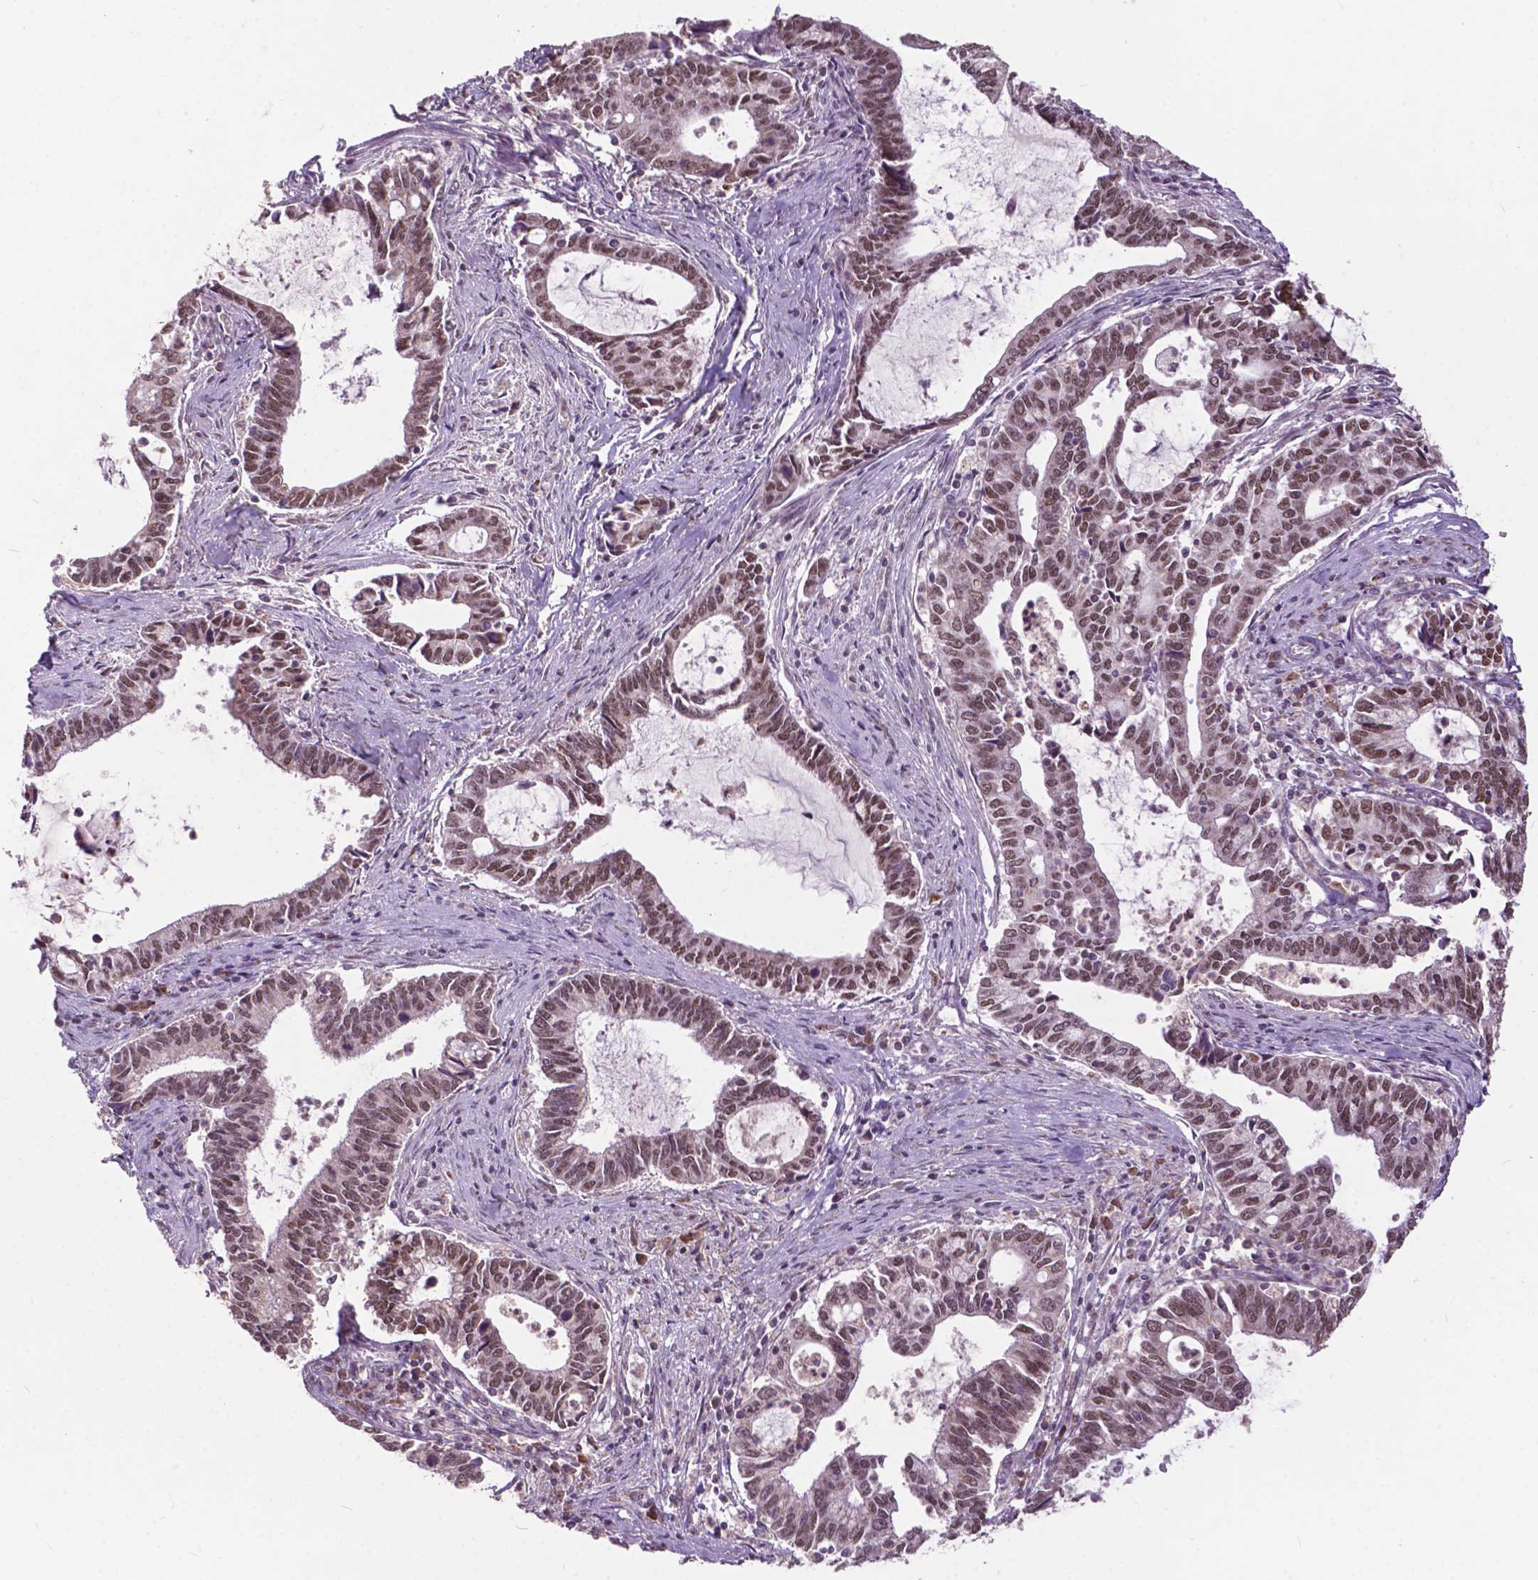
{"staining": {"intensity": "strong", "quantity": ">75%", "location": "nuclear"}, "tissue": "cervical cancer", "cell_type": "Tumor cells", "image_type": "cancer", "snomed": [{"axis": "morphology", "description": "Adenocarcinoma, NOS"}, {"axis": "topography", "description": "Cervix"}], "caption": "This micrograph exhibits immunohistochemistry staining of cervical adenocarcinoma, with high strong nuclear expression in approximately >75% of tumor cells.", "gene": "MSH2", "patient": {"sex": "female", "age": 42}}